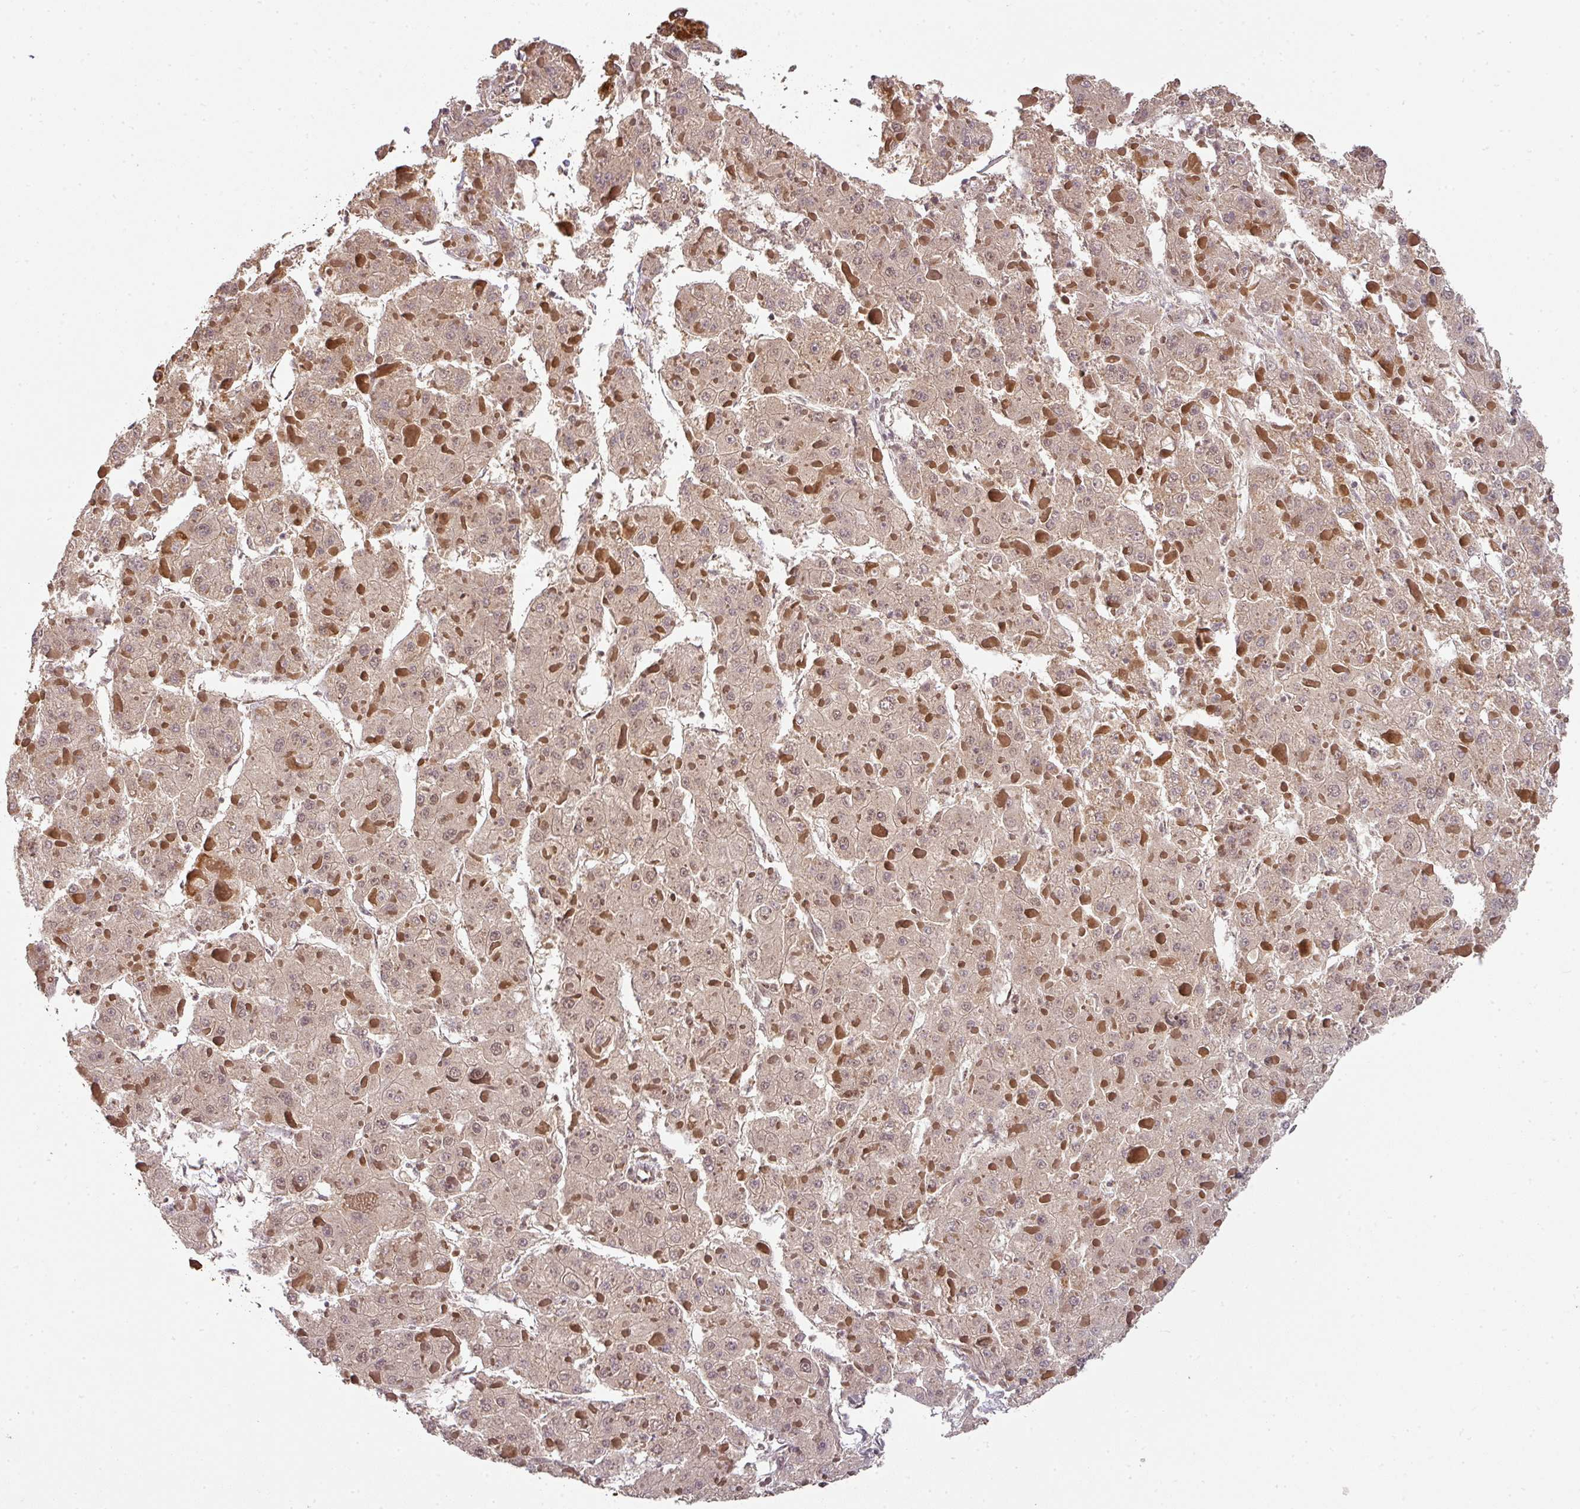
{"staining": {"intensity": "weak", "quantity": "25%-75%", "location": "cytoplasmic/membranous"}, "tissue": "liver cancer", "cell_type": "Tumor cells", "image_type": "cancer", "snomed": [{"axis": "morphology", "description": "Carcinoma, Hepatocellular, NOS"}, {"axis": "topography", "description": "Liver"}], "caption": "Human liver cancer (hepatocellular carcinoma) stained with a protein marker shows weak staining in tumor cells.", "gene": "RANBP9", "patient": {"sex": "female", "age": 73}}